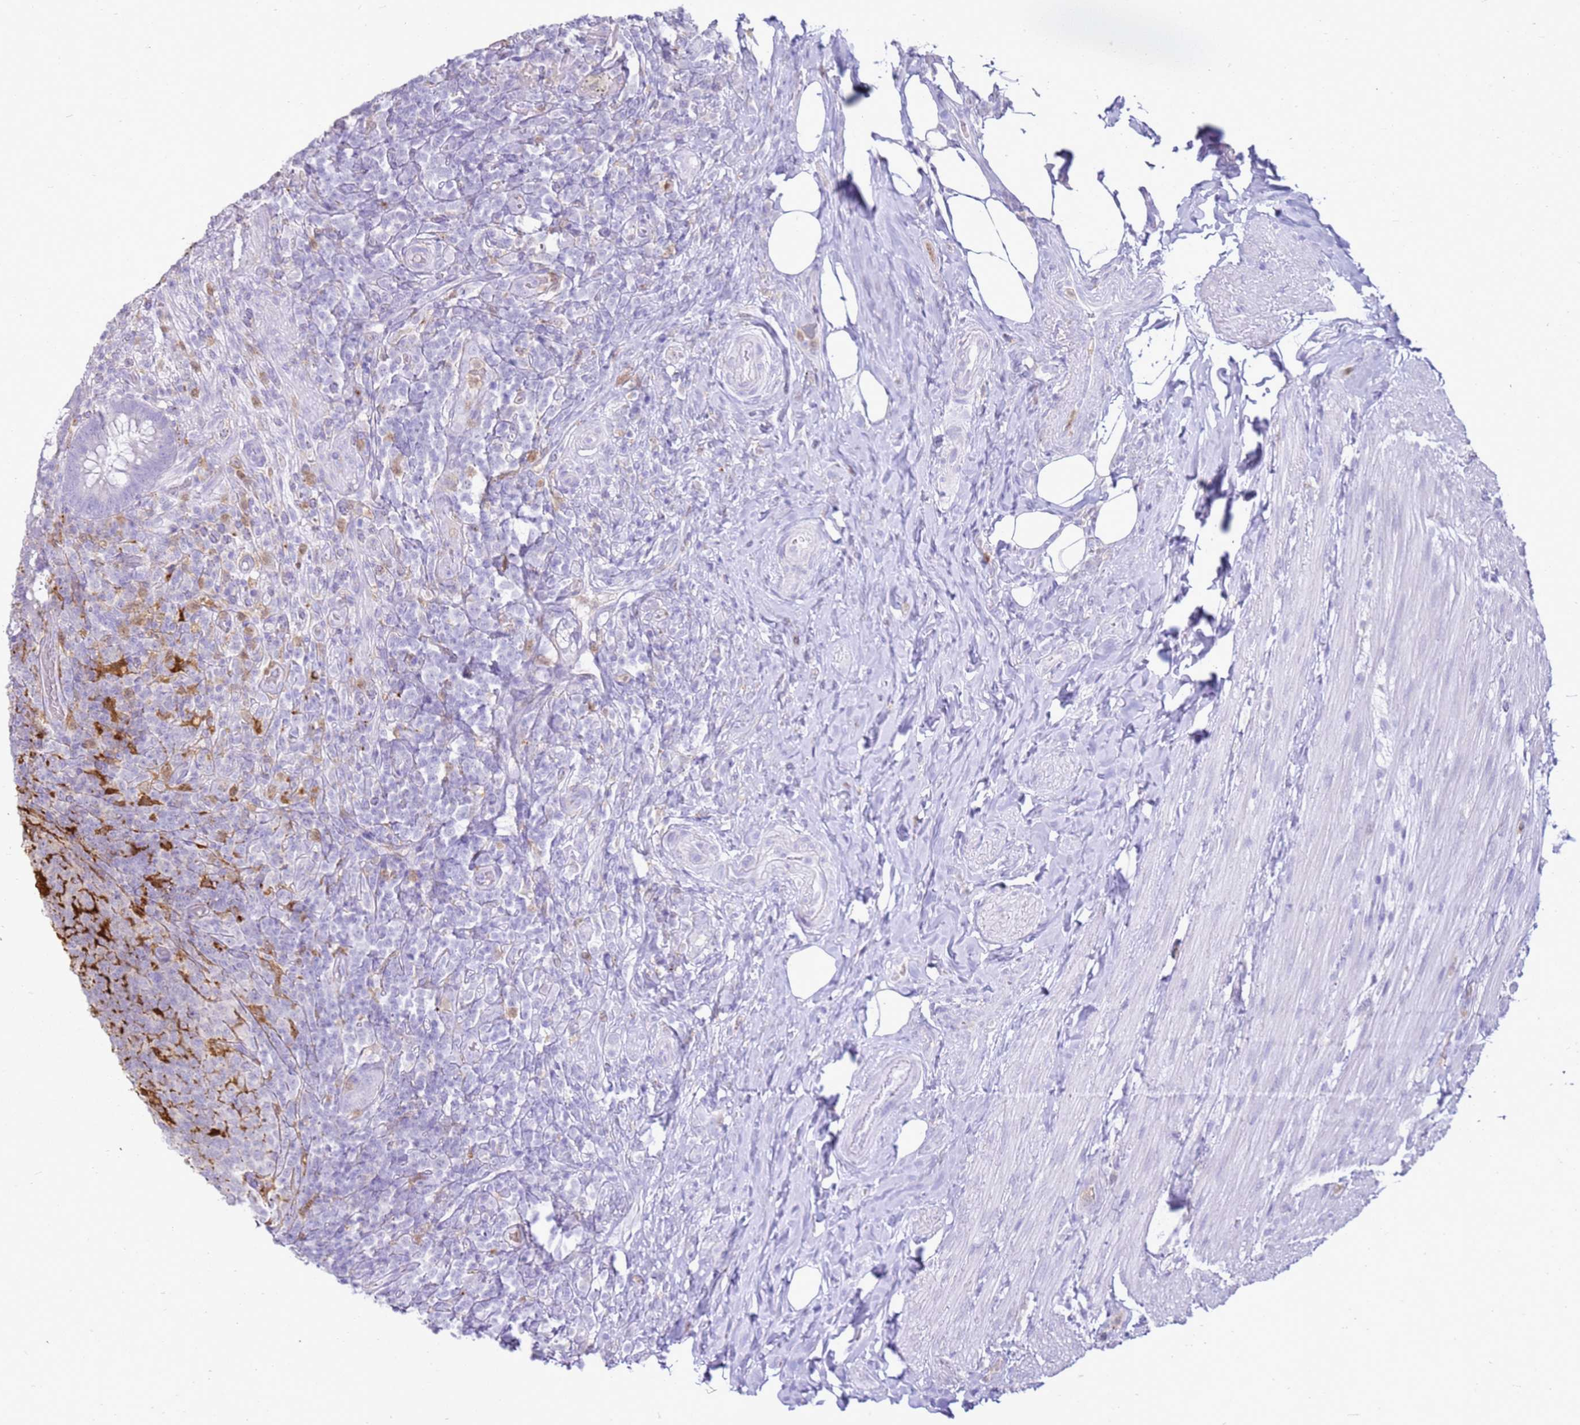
{"staining": {"intensity": "negative", "quantity": "none", "location": "none"}, "tissue": "appendix", "cell_type": "Glandular cells", "image_type": "normal", "snomed": [{"axis": "morphology", "description": "Normal tissue, NOS"}, {"axis": "topography", "description": "Appendix"}], "caption": "This is a image of IHC staining of unremarkable appendix, which shows no staining in glandular cells.", "gene": "CSTA", "patient": {"sex": "female", "age": 43}}